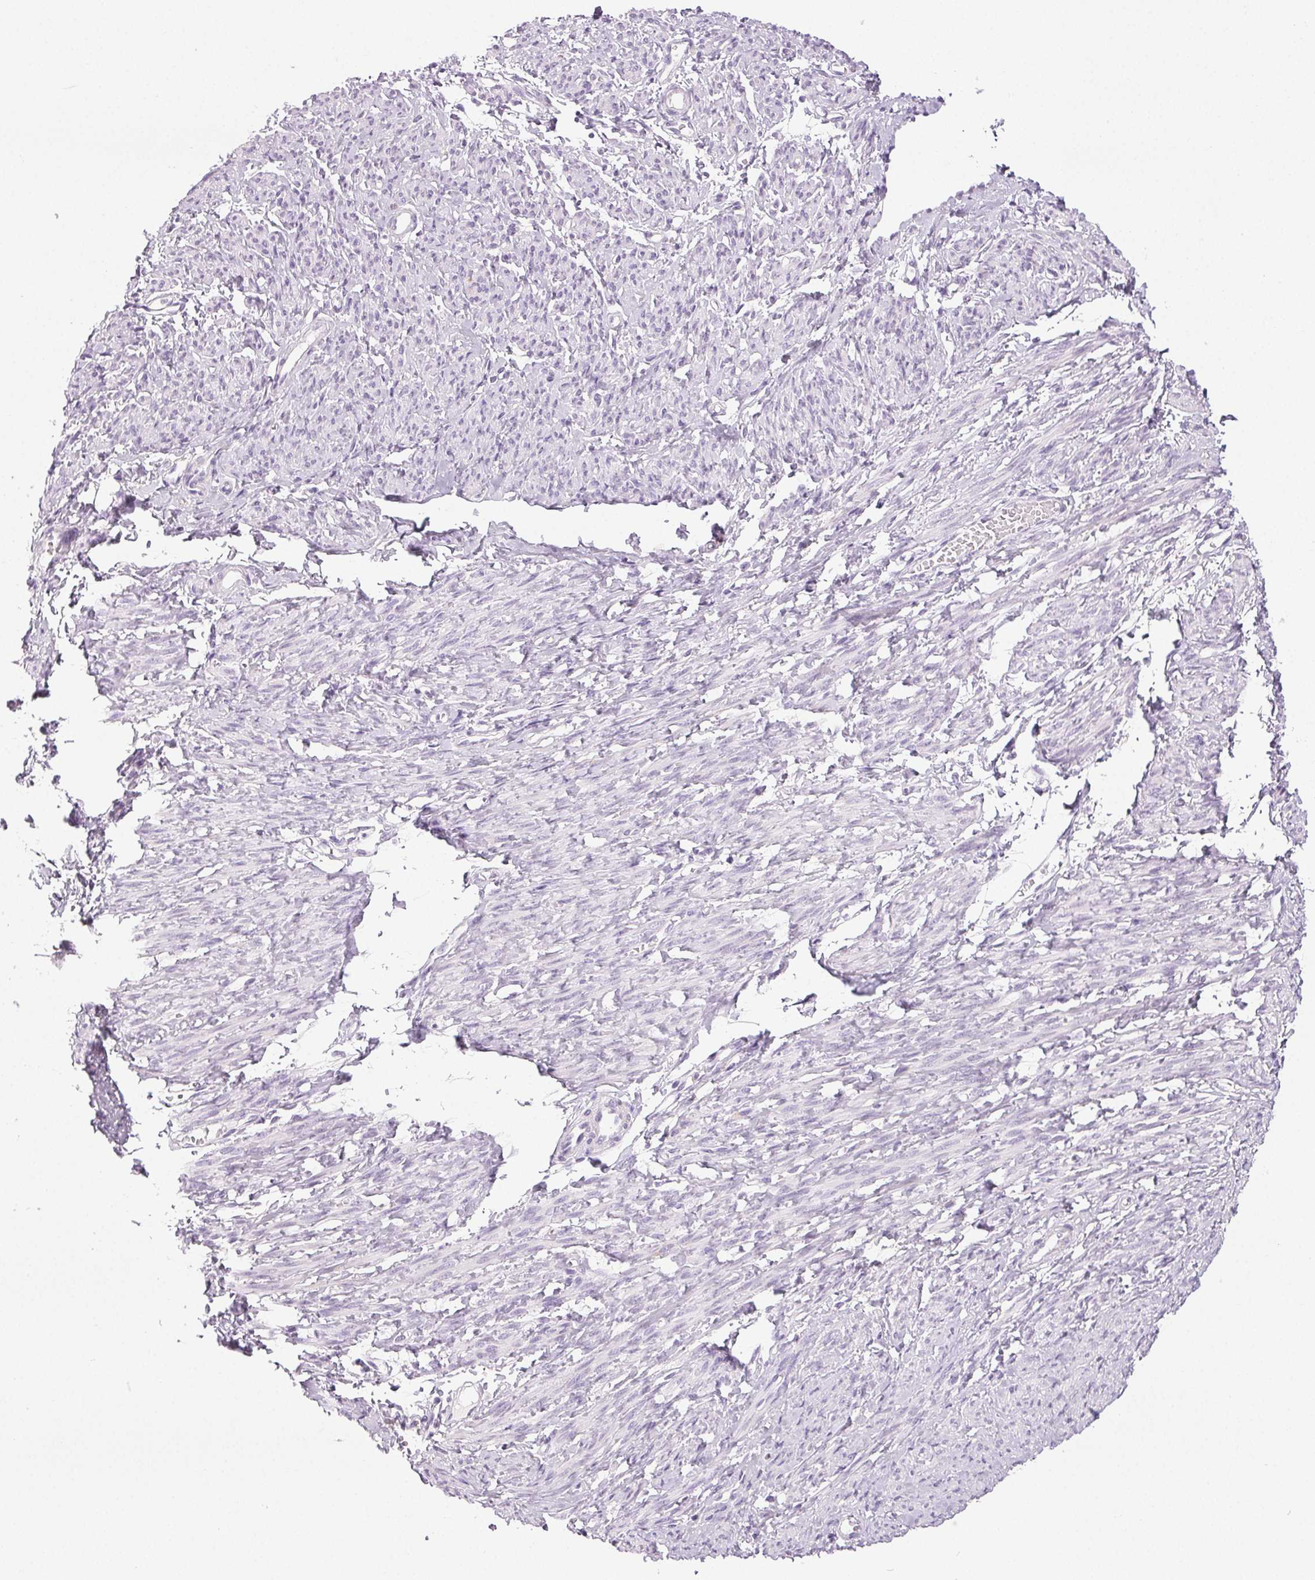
{"staining": {"intensity": "negative", "quantity": "none", "location": "none"}, "tissue": "smooth muscle", "cell_type": "Smooth muscle cells", "image_type": "normal", "snomed": [{"axis": "morphology", "description": "Normal tissue, NOS"}, {"axis": "topography", "description": "Smooth muscle"}], "caption": "Smooth muscle stained for a protein using IHC exhibits no positivity smooth muscle cells.", "gene": "COL7A1", "patient": {"sex": "female", "age": 65}}